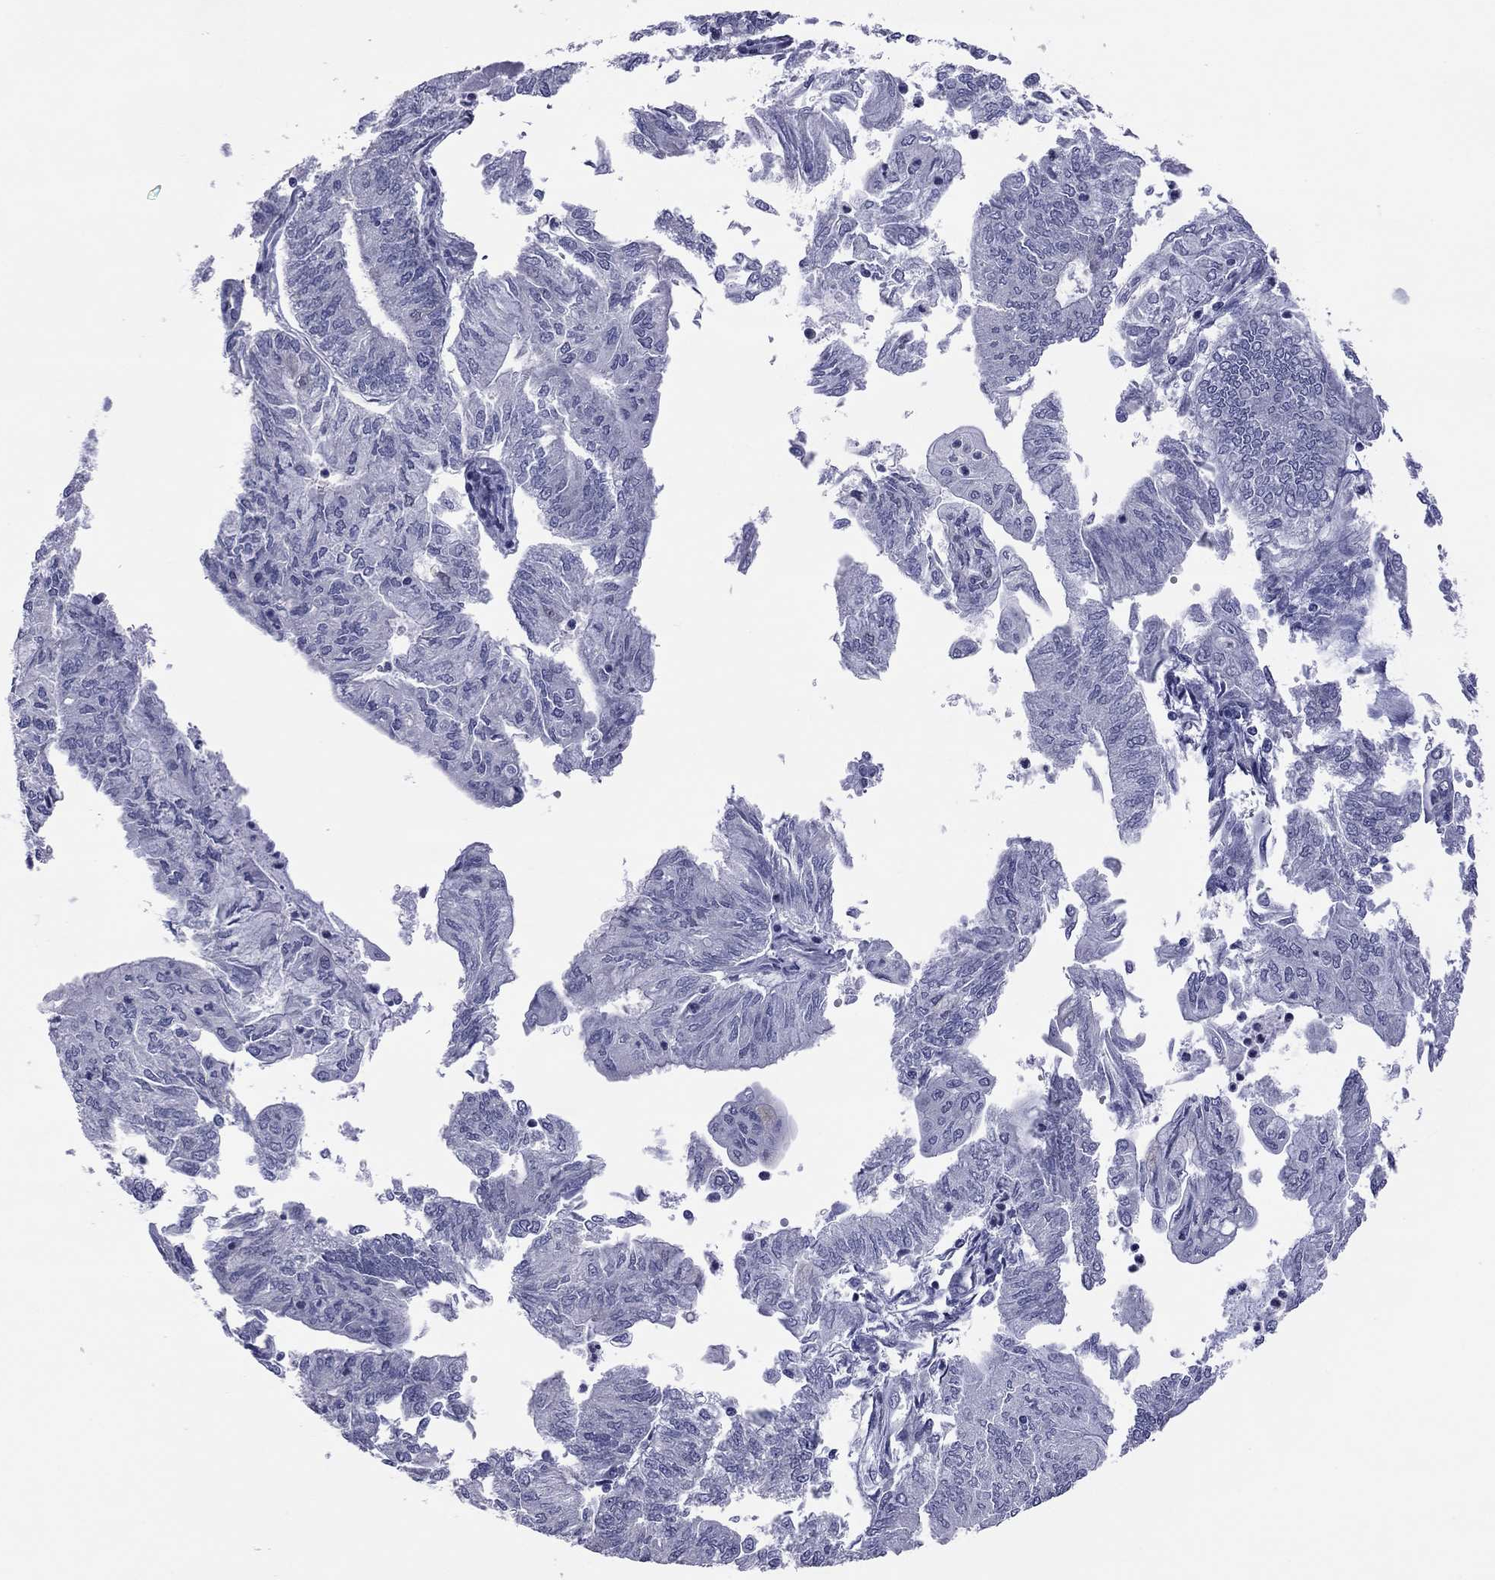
{"staining": {"intensity": "negative", "quantity": "none", "location": "none"}, "tissue": "endometrial cancer", "cell_type": "Tumor cells", "image_type": "cancer", "snomed": [{"axis": "morphology", "description": "Adenocarcinoma, NOS"}, {"axis": "topography", "description": "Endometrium"}], "caption": "A high-resolution micrograph shows immunohistochemistry (IHC) staining of endometrial adenocarcinoma, which displays no significant staining in tumor cells.", "gene": "POU5F2", "patient": {"sex": "female", "age": 59}}